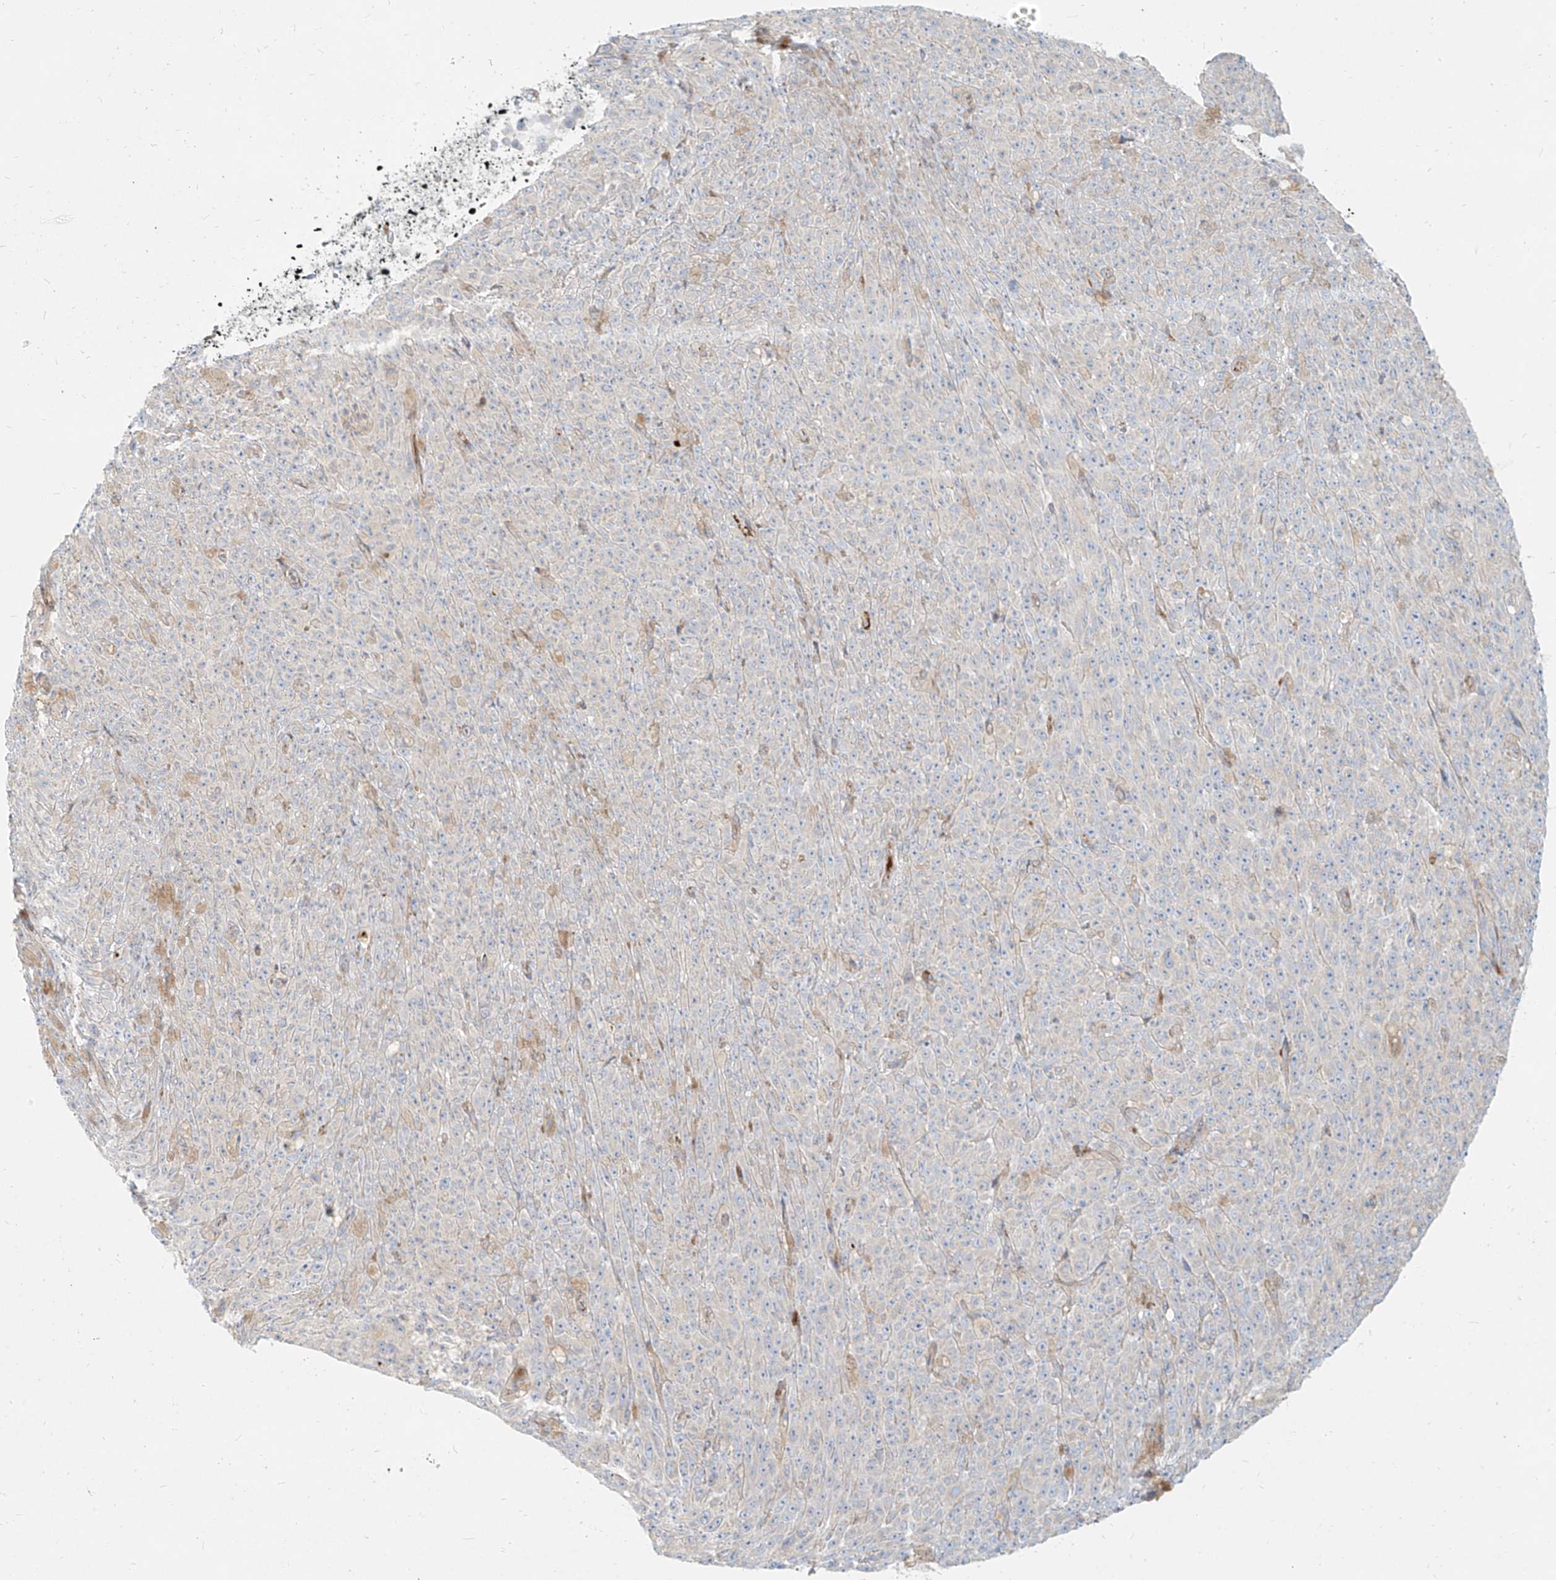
{"staining": {"intensity": "negative", "quantity": "none", "location": "none"}, "tissue": "melanoma", "cell_type": "Tumor cells", "image_type": "cancer", "snomed": [{"axis": "morphology", "description": "Malignant melanoma, NOS"}, {"axis": "topography", "description": "Skin"}], "caption": "IHC image of melanoma stained for a protein (brown), which reveals no expression in tumor cells.", "gene": "MTX2", "patient": {"sex": "female", "age": 82}}